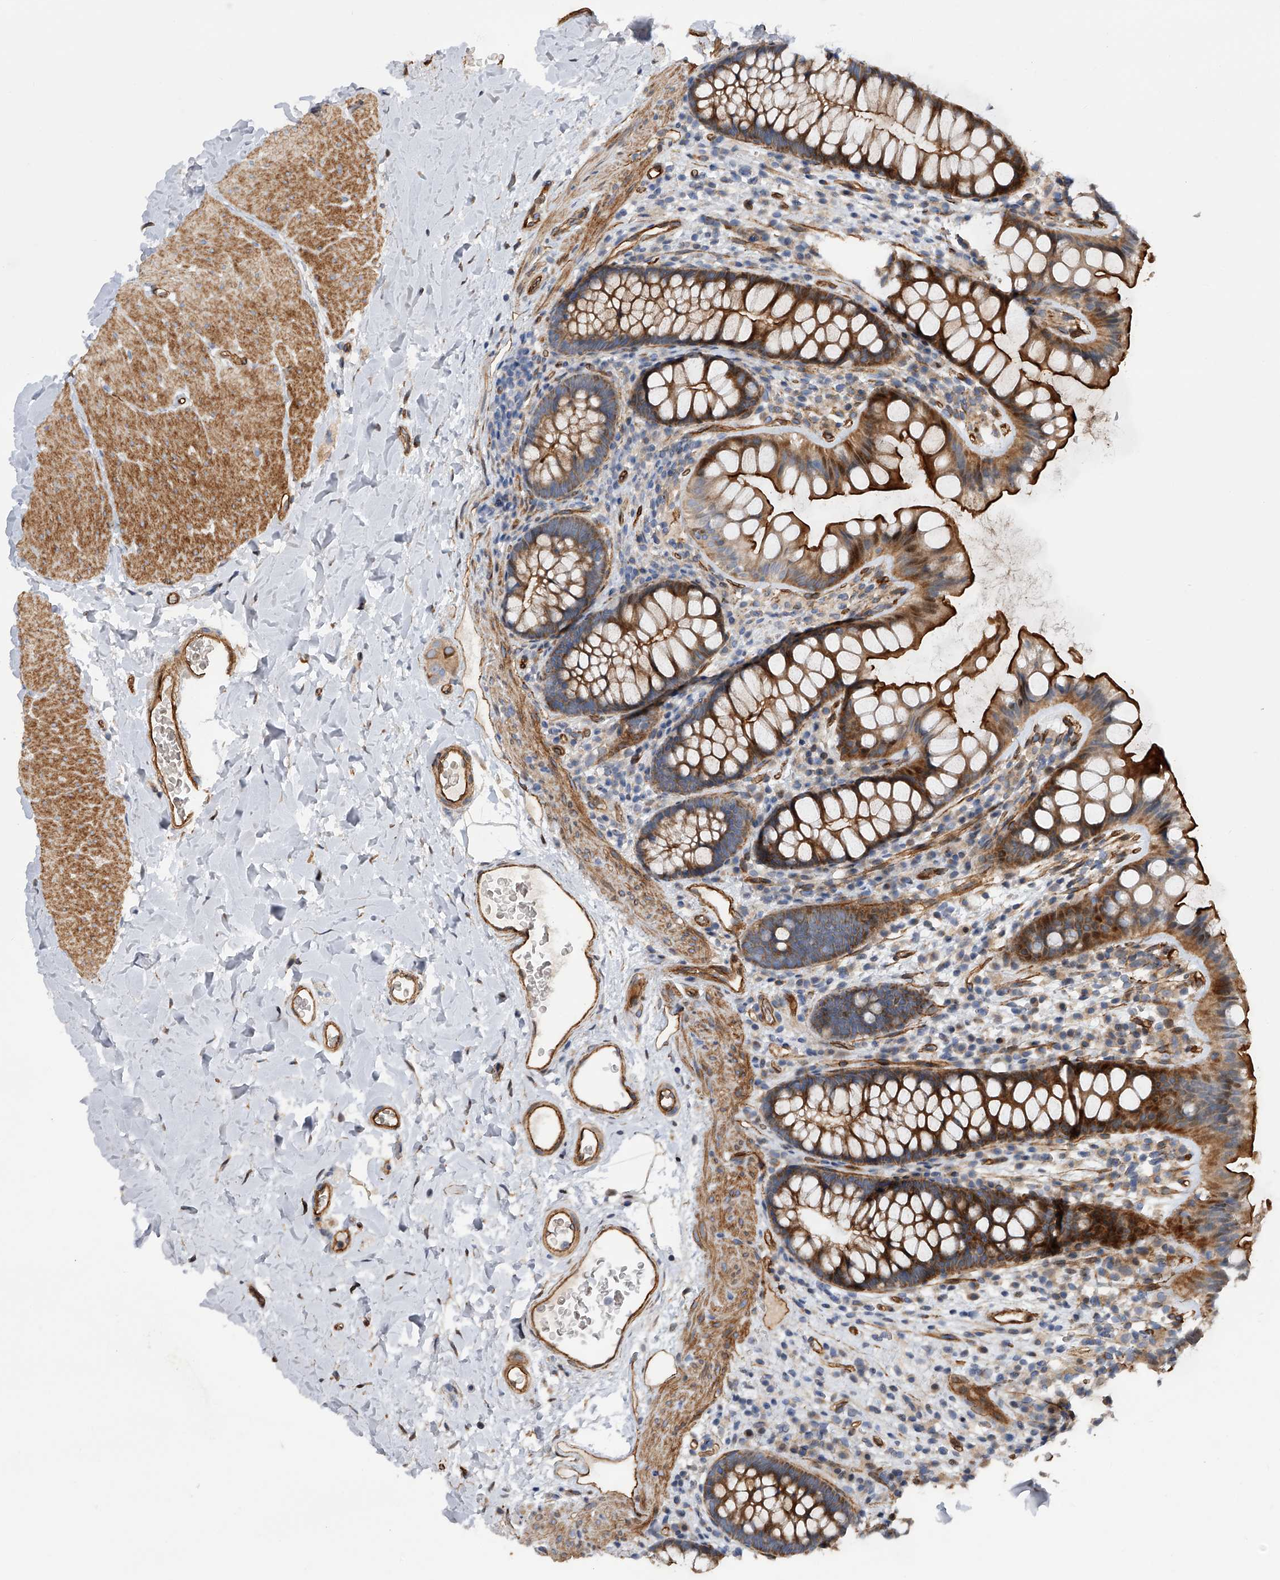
{"staining": {"intensity": "strong", "quantity": ">75%", "location": "cytoplasmic/membranous,nuclear"}, "tissue": "colon", "cell_type": "Endothelial cells", "image_type": "normal", "snomed": [{"axis": "morphology", "description": "Normal tissue, NOS"}, {"axis": "topography", "description": "Colon"}], "caption": "Protein staining displays strong cytoplasmic/membranous,nuclear staining in about >75% of endothelial cells in normal colon.", "gene": "PDSS2", "patient": {"sex": "female", "age": 62}}